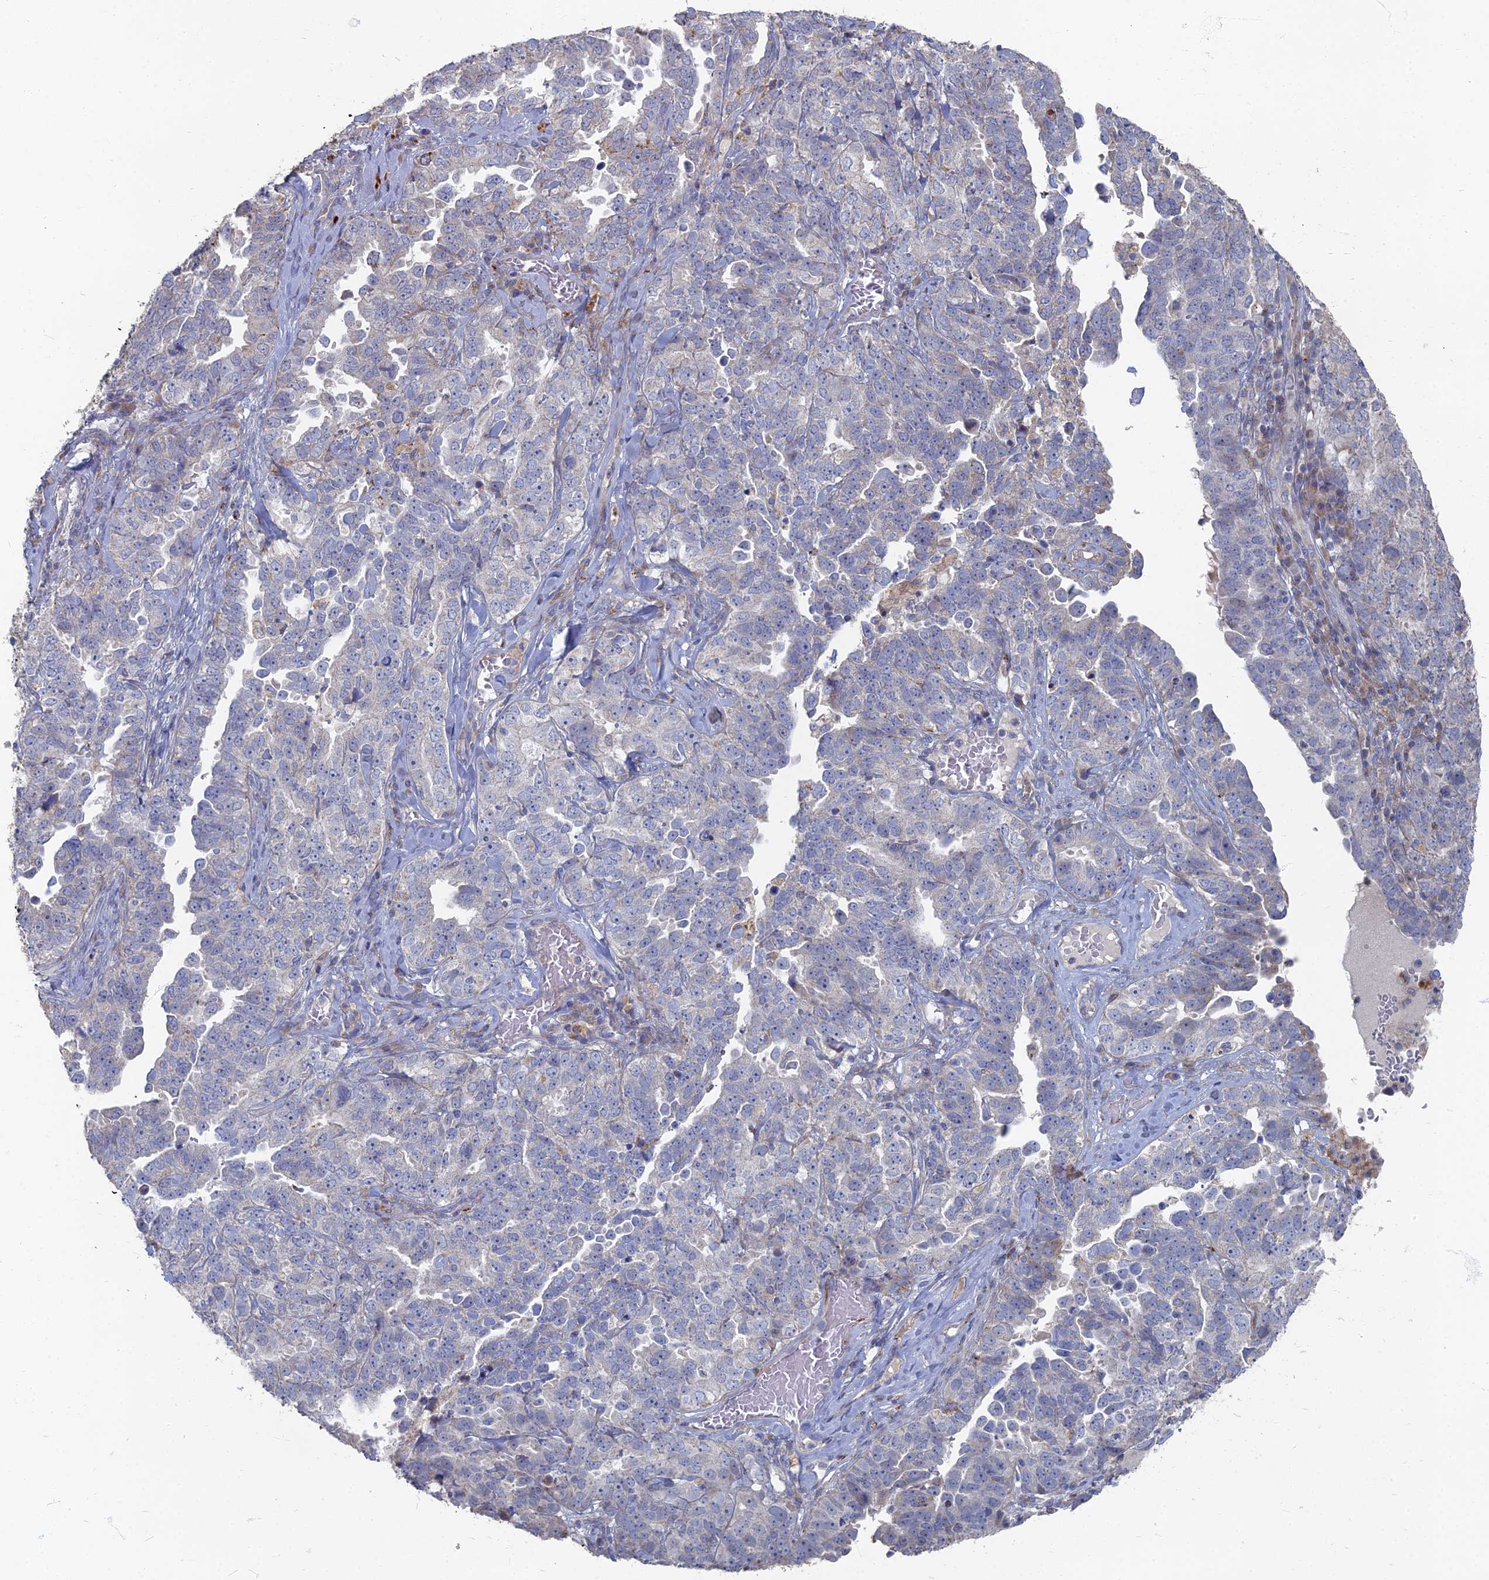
{"staining": {"intensity": "negative", "quantity": "none", "location": "none"}, "tissue": "ovarian cancer", "cell_type": "Tumor cells", "image_type": "cancer", "snomed": [{"axis": "morphology", "description": "Carcinoma, endometroid"}, {"axis": "topography", "description": "Ovary"}], "caption": "This is an IHC photomicrograph of human ovarian cancer. There is no positivity in tumor cells.", "gene": "TMEM128", "patient": {"sex": "female", "age": 62}}